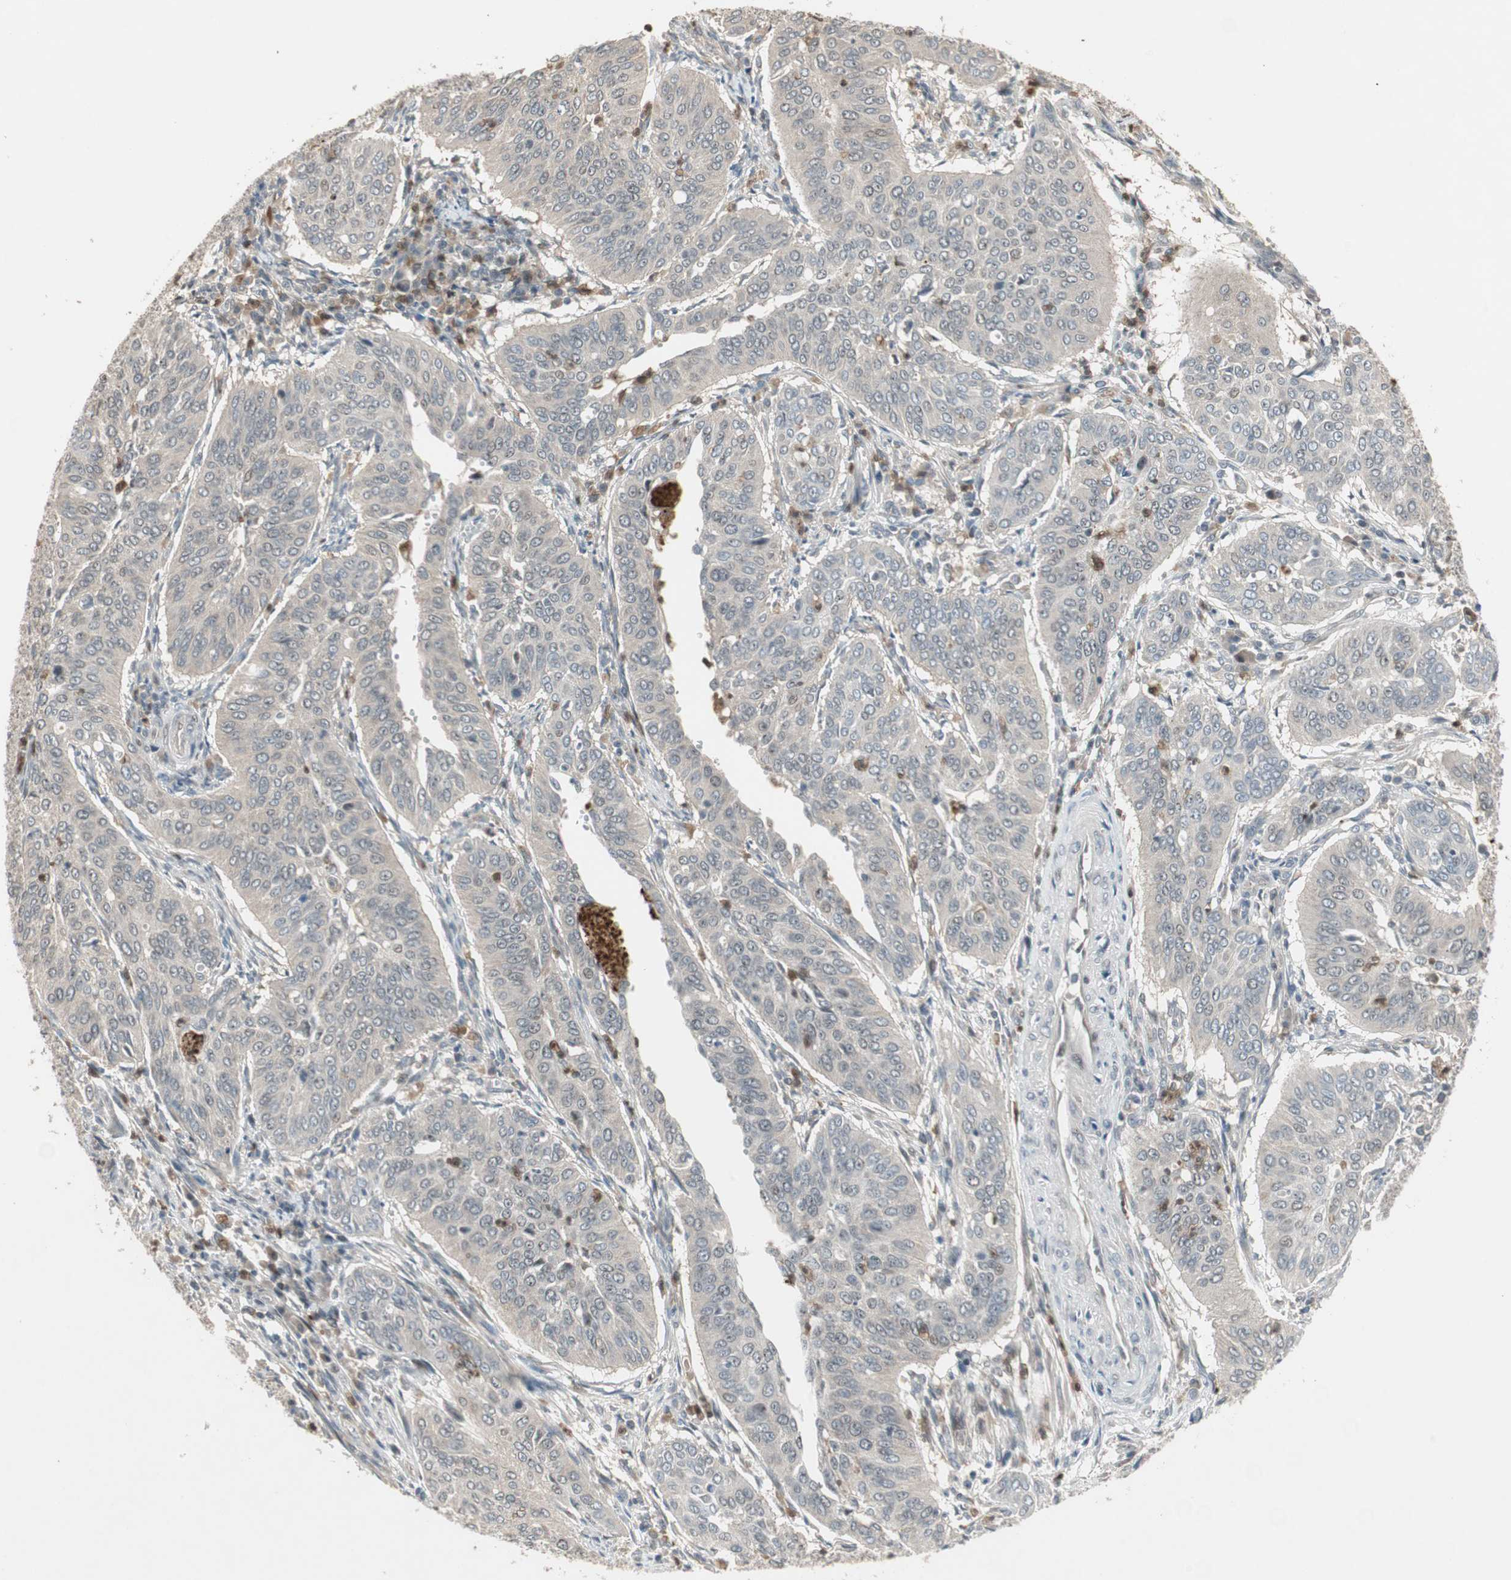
{"staining": {"intensity": "weak", "quantity": "25%-75%", "location": "cytoplasmic/membranous"}, "tissue": "cervical cancer", "cell_type": "Tumor cells", "image_type": "cancer", "snomed": [{"axis": "morphology", "description": "Normal tissue, NOS"}, {"axis": "morphology", "description": "Squamous cell carcinoma, NOS"}, {"axis": "topography", "description": "Cervix"}], "caption": "Tumor cells exhibit weak cytoplasmic/membranous staining in approximately 25%-75% of cells in cervical squamous cell carcinoma.", "gene": "SNX4", "patient": {"sex": "female", "age": 39}}